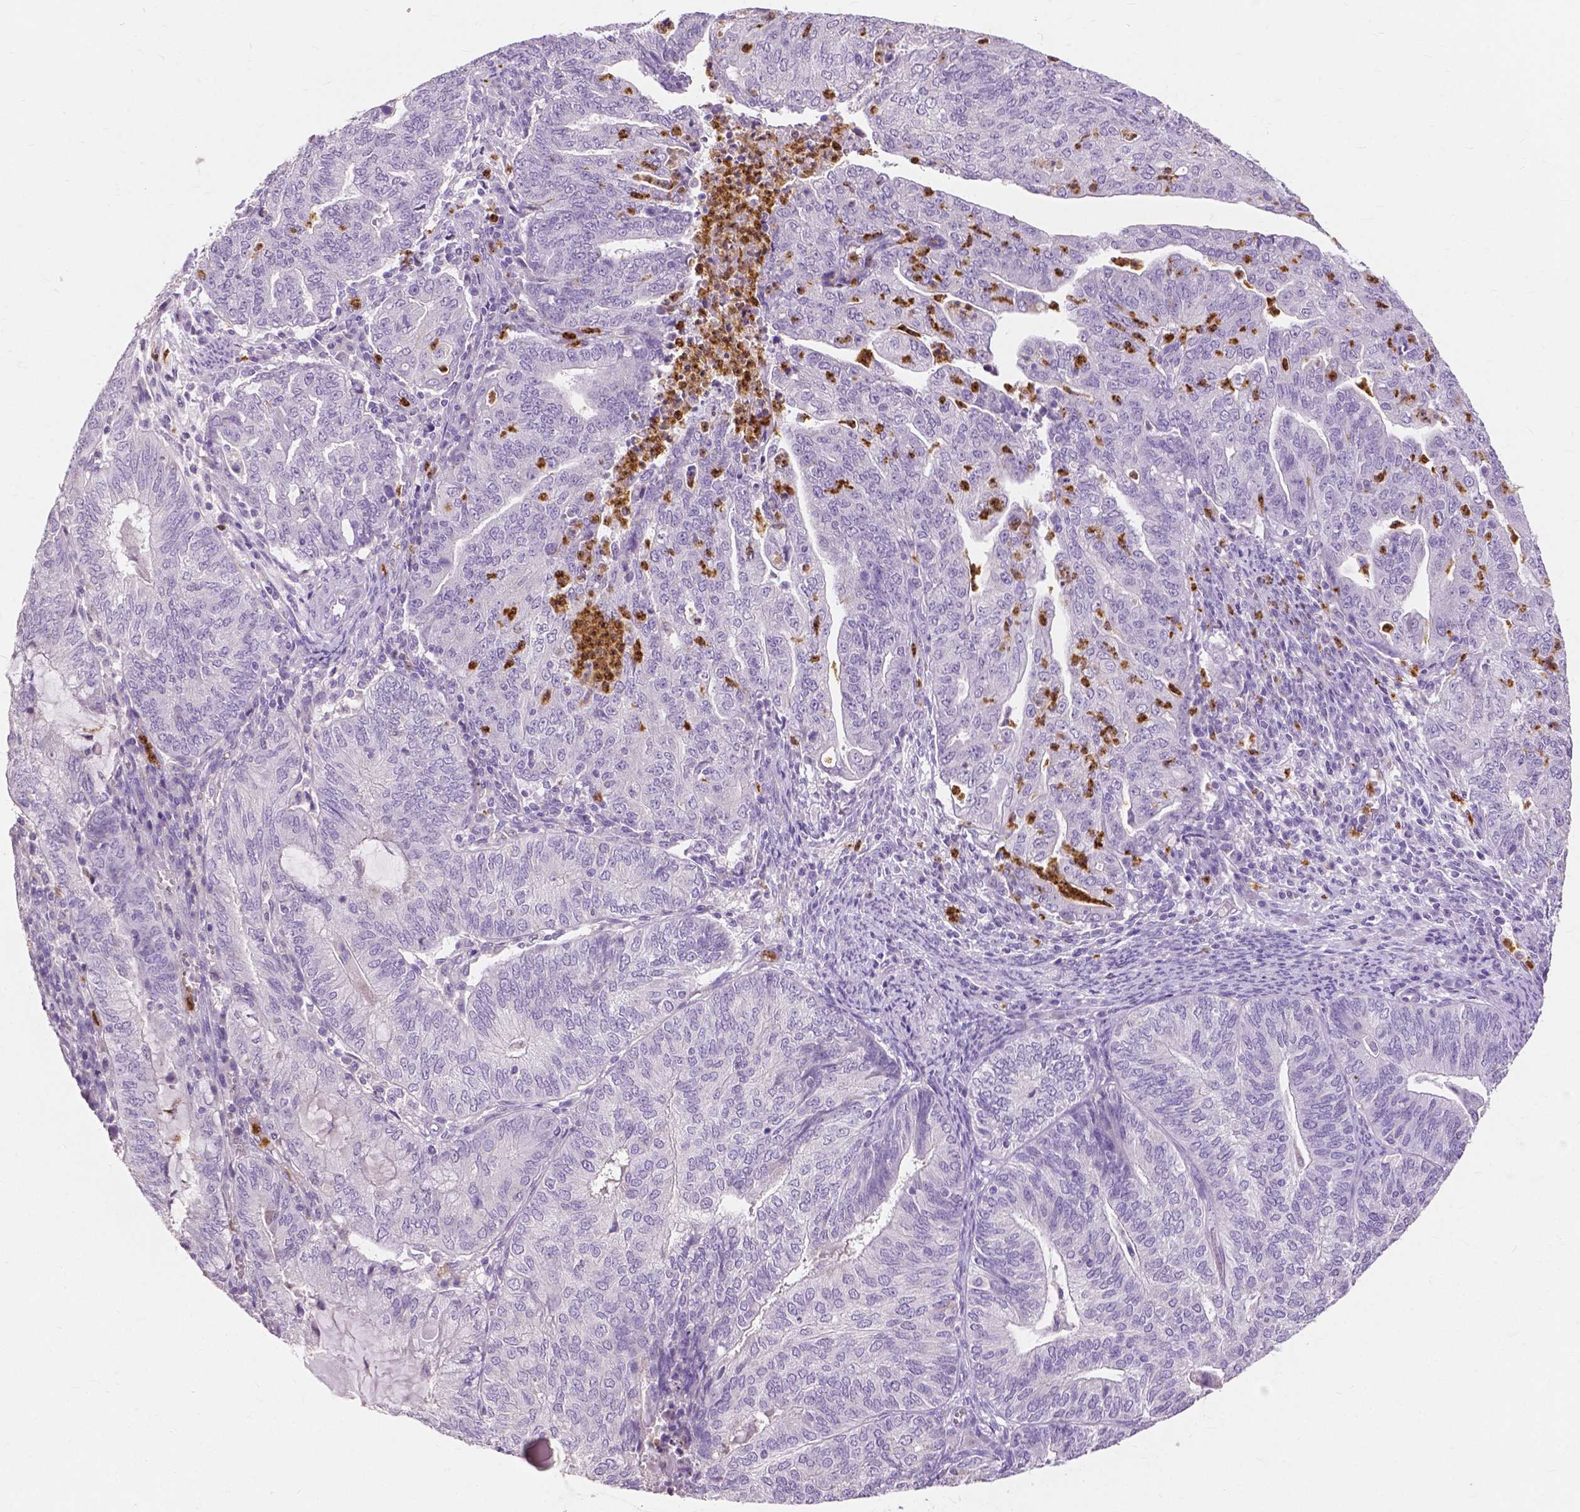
{"staining": {"intensity": "negative", "quantity": "none", "location": "none"}, "tissue": "endometrial cancer", "cell_type": "Tumor cells", "image_type": "cancer", "snomed": [{"axis": "morphology", "description": "Adenocarcinoma, NOS"}, {"axis": "topography", "description": "Endometrium"}], "caption": "An IHC histopathology image of adenocarcinoma (endometrial) is shown. There is no staining in tumor cells of adenocarcinoma (endometrial). Nuclei are stained in blue.", "gene": "CXCR2", "patient": {"sex": "female", "age": 82}}